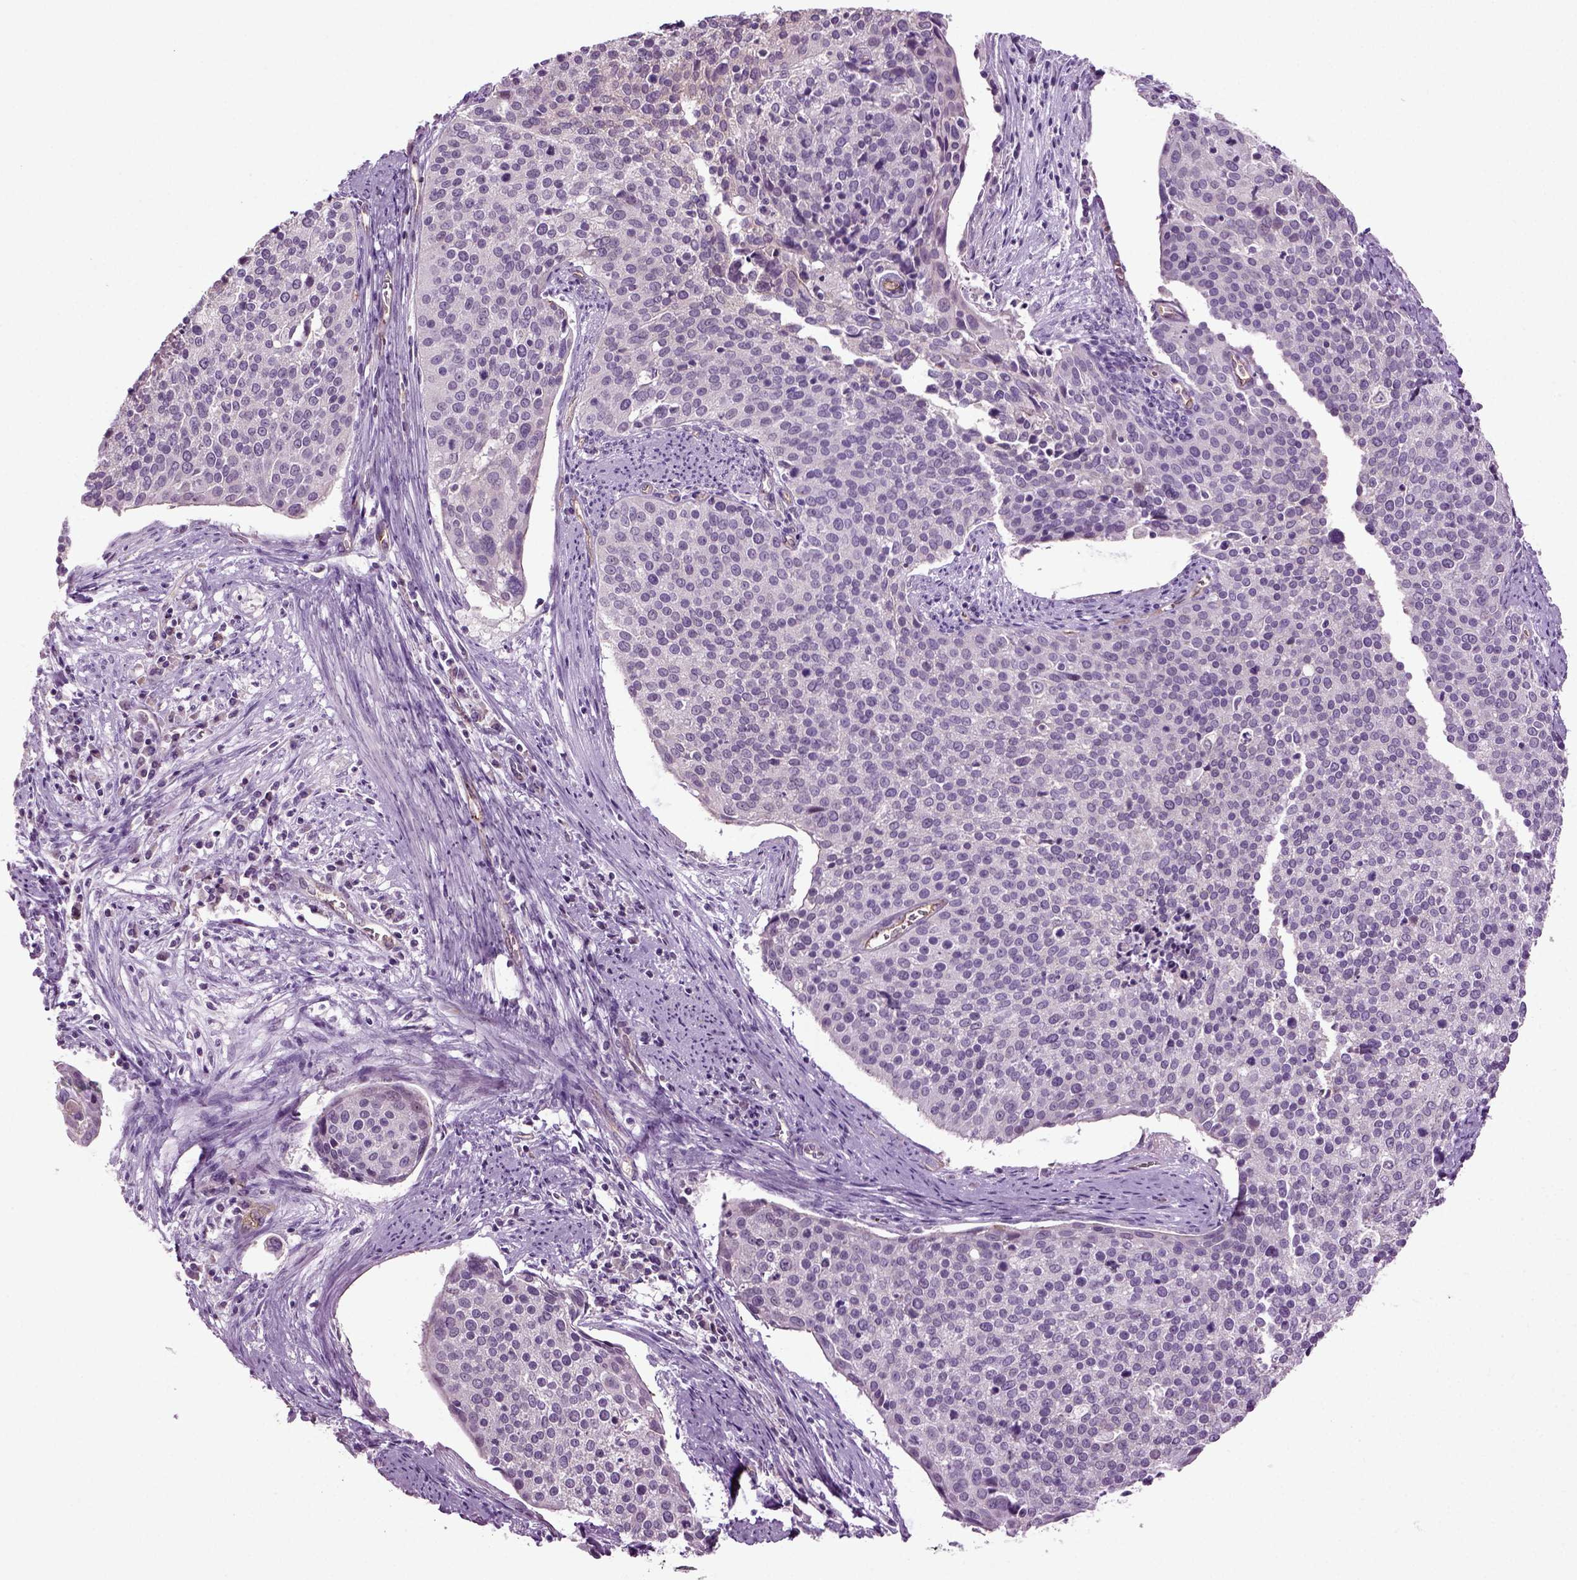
{"staining": {"intensity": "weak", "quantity": "<25%", "location": "cytoplasmic/membranous"}, "tissue": "cervical cancer", "cell_type": "Tumor cells", "image_type": "cancer", "snomed": [{"axis": "morphology", "description": "Squamous cell carcinoma, NOS"}, {"axis": "topography", "description": "Cervix"}], "caption": "Photomicrograph shows no protein expression in tumor cells of squamous cell carcinoma (cervical) tissue.", "gene": "COL9A2", "patient": {"sex": "female", "age": 39}}